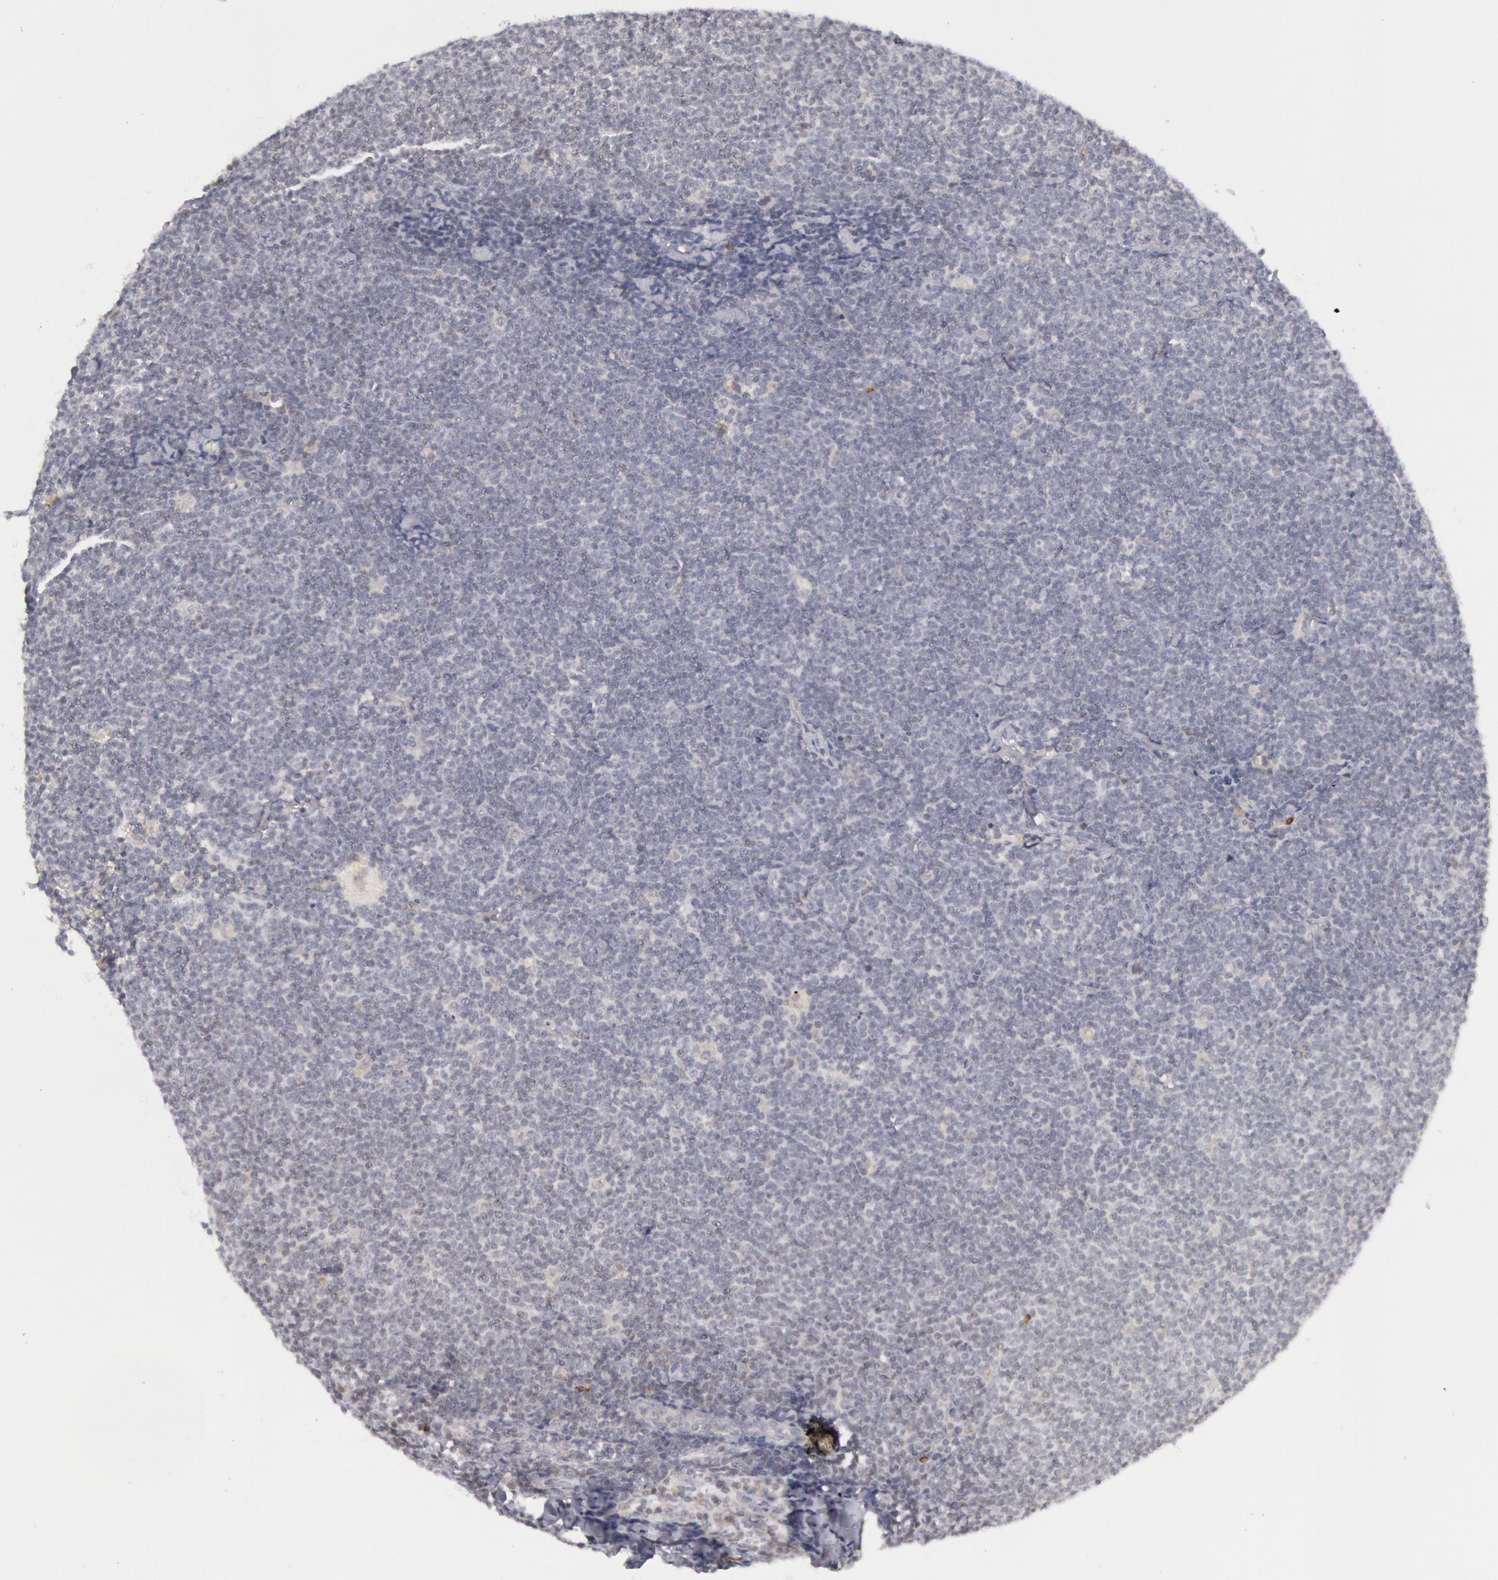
{"staining": {"intensity": "negative", "quantity": "none", "location": "none"}, "tissue": "lymphoma", "cell_type": "Tumor cells", "image_type": "cancer", "snomed": [{"axis": "morphology", "description": "Malignant lymphoma, non-Hodgkin's type, Low grade"}, {"axis": "topography", "description": "Lymph node"}], "caption": "The photomicrograph demonstrates no staining of tumor cells in lymphoma.", "gene": "PTGS2", "patient": {"sex": "male", "age": 65}}